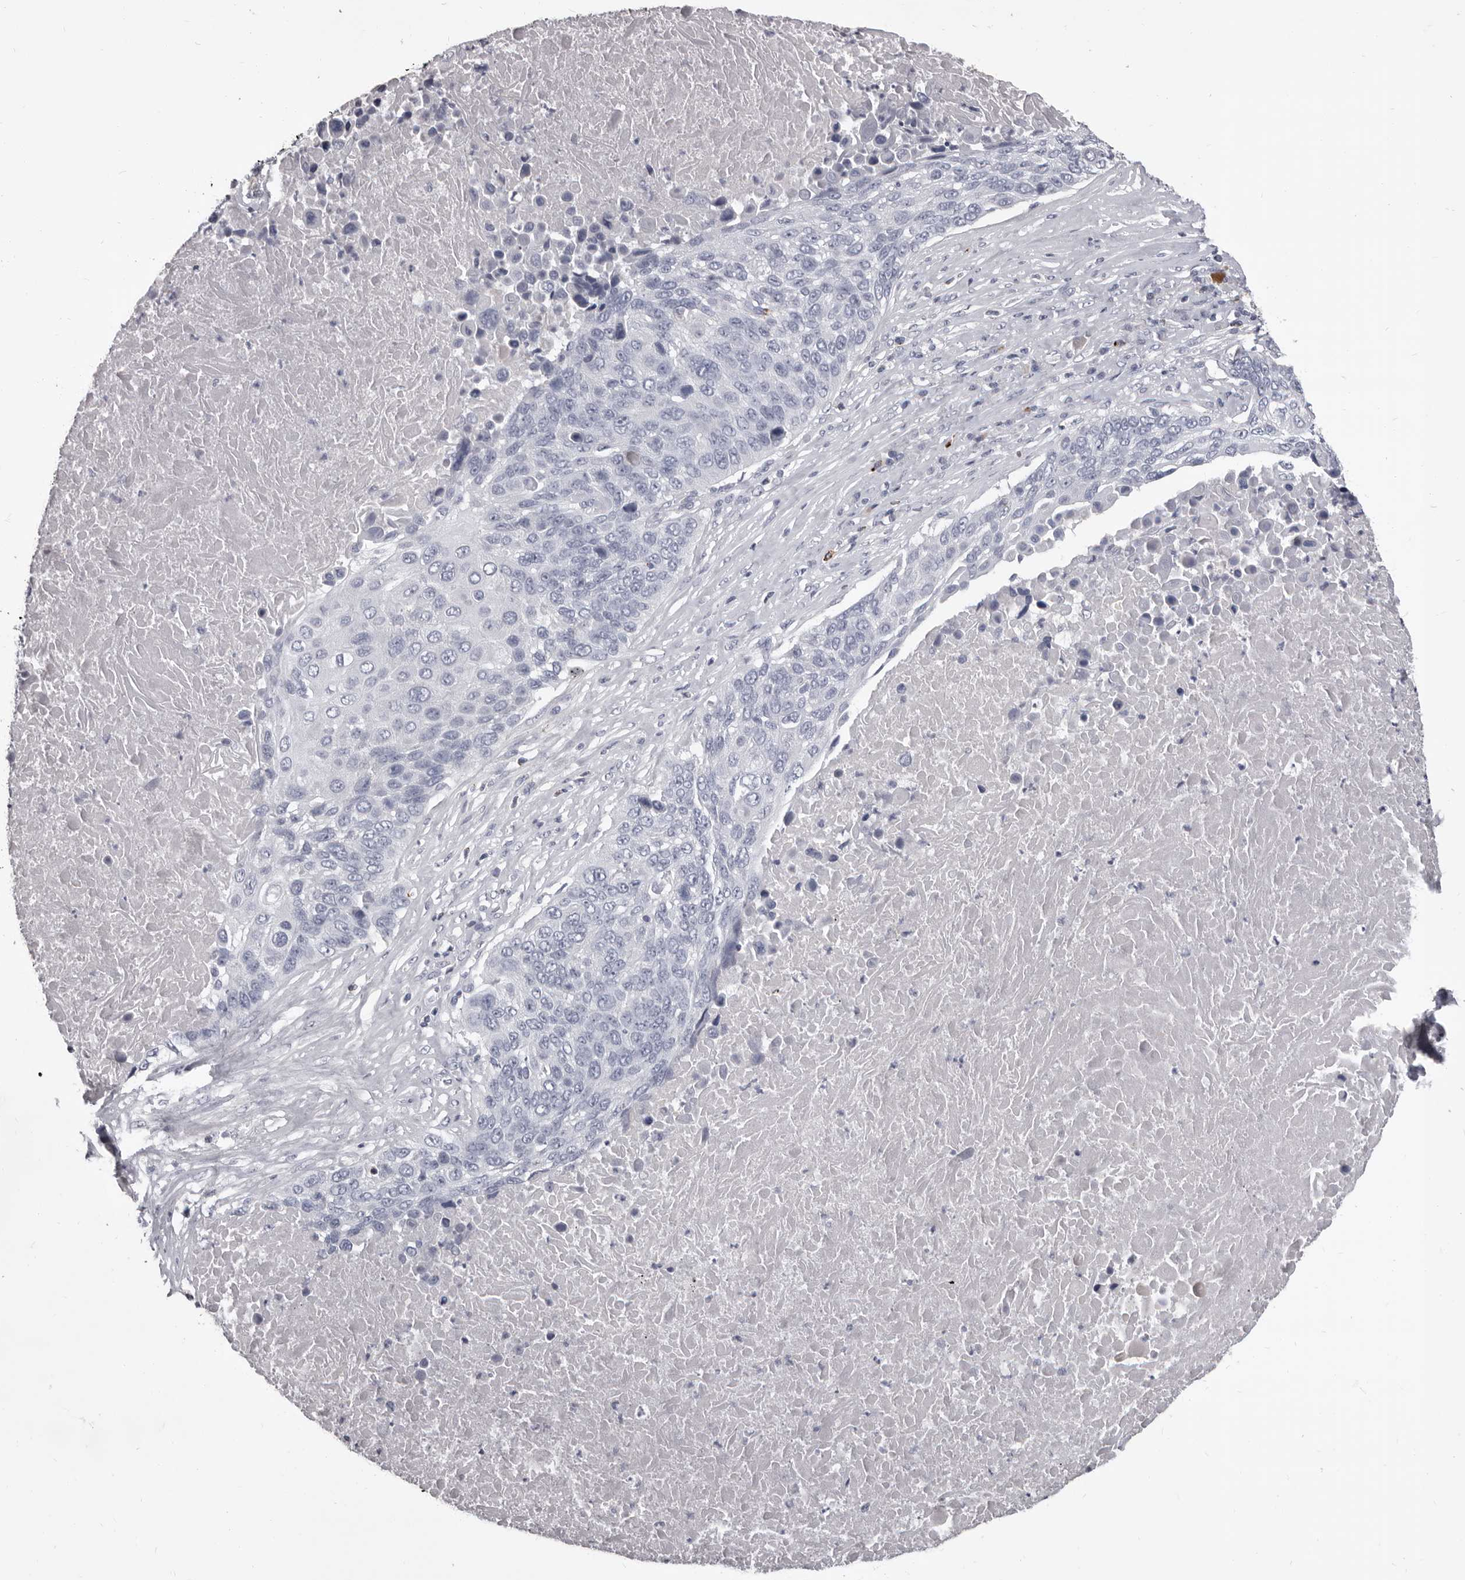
{"staining": {"intensity": "negative", "quantity": "none", "location": "none"}, "tissue": "lung cancer", "cell_type": "Tumor cells", "image_type": "cancer", "snomed": [{"axis": "morphology", "description": "Squamous cell carcinoma, NOS"}, {"axis": "topography", "description": "Lung"}], "caption": "Lung cancer (squamous cell carcinoma) was stained to show a protein in brown. There is no significant positivity in tumor cells.", "gene": "GZMH", "patient": {"sex": "male", "age": 66}}